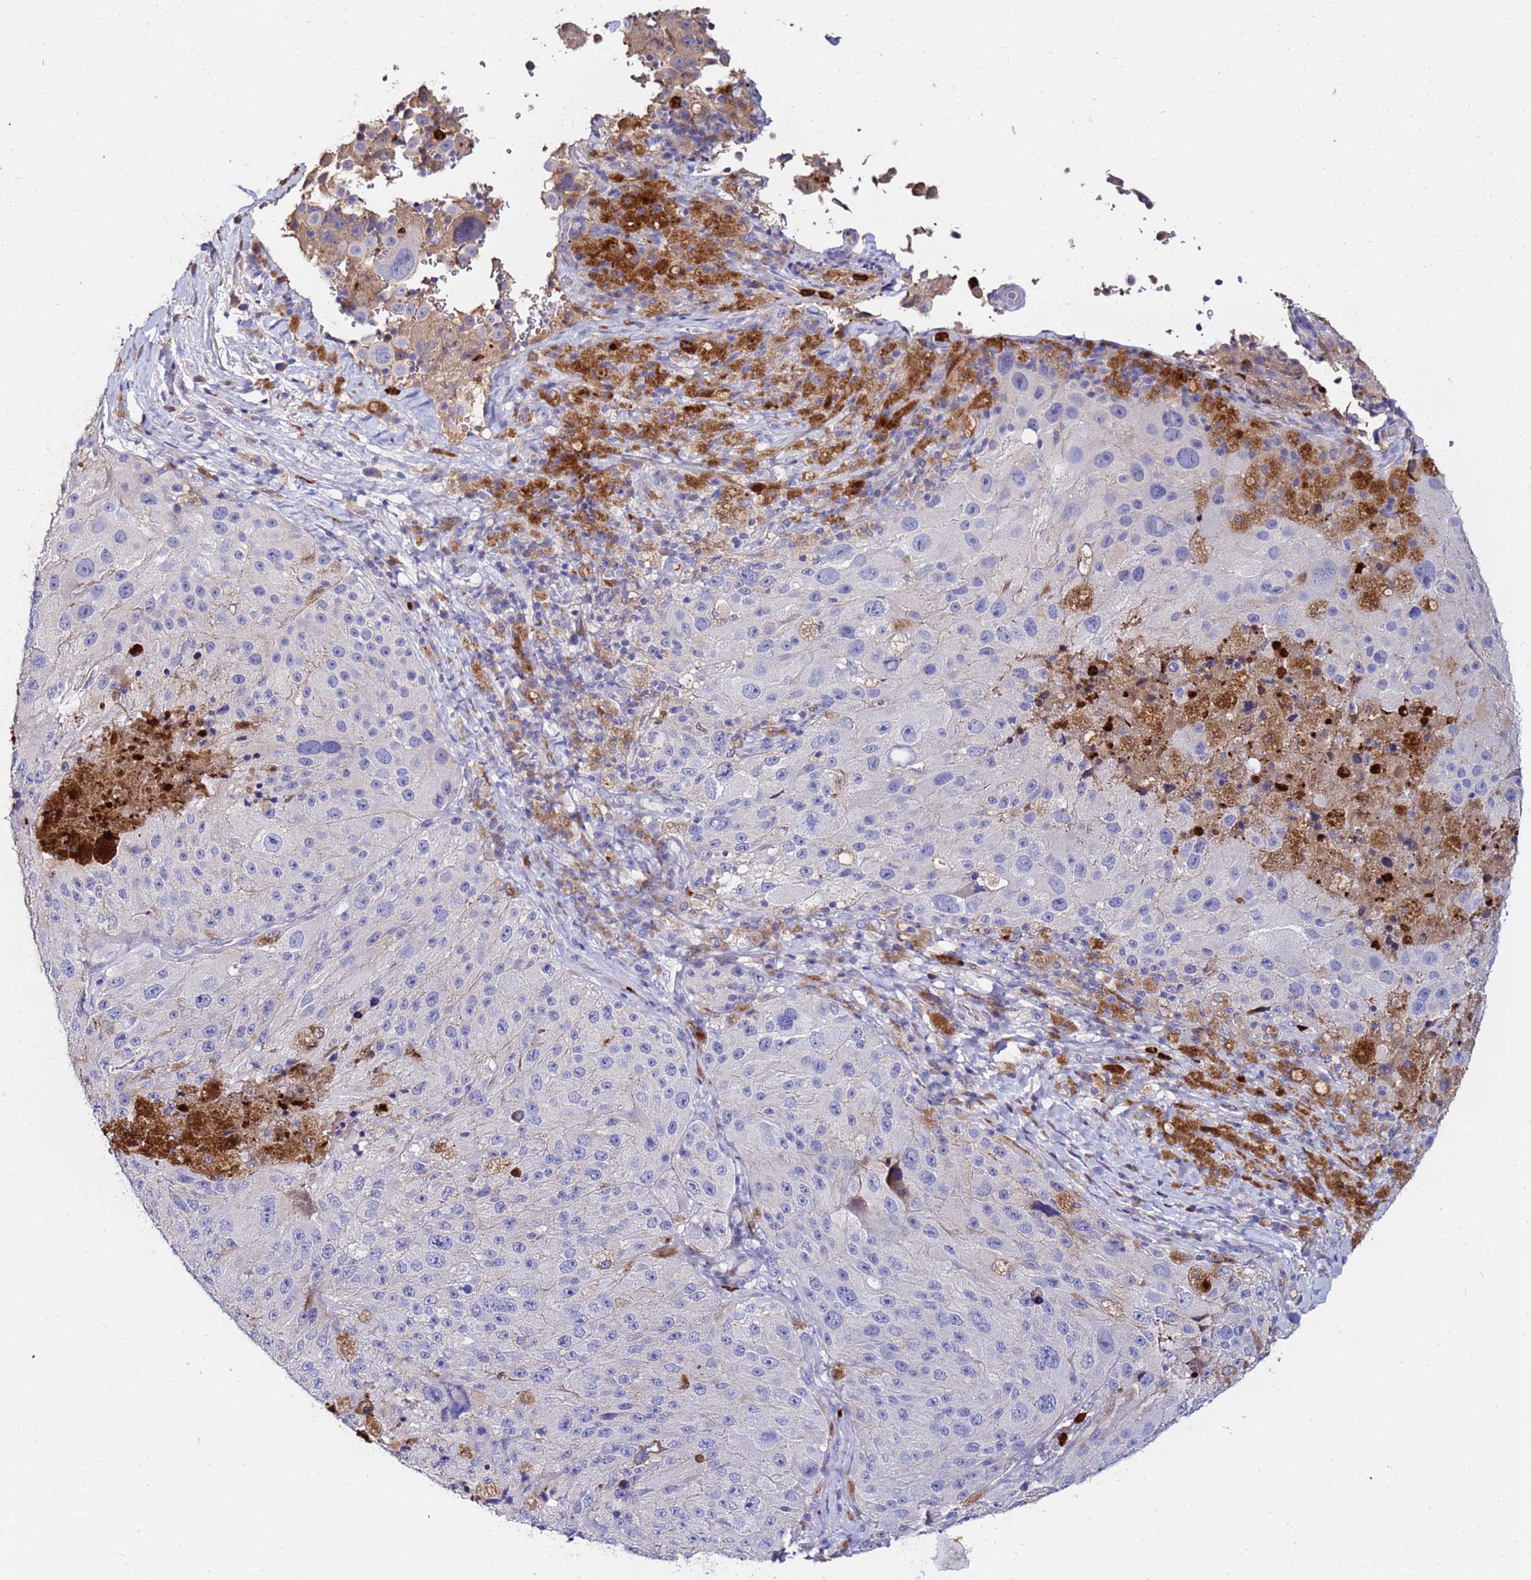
{"staining": {"intensity": "negative", "quantity": "none", "location": "none"}, "tissue": "melanoma", "cell_type": "Tumor cells", "image_type": "cancer", "snomed": [{"axis": "morphology", "description": "Malignant melanoma, Metastatic site"}, {"axis": "topography", "description": "Lymph node"}], "caption": "A micrograph of melanoma stained for a protein displays no brown staining in tumor cells.", "gene": "TUBAL3", "patient": {"sex": "male", "age": 62}}